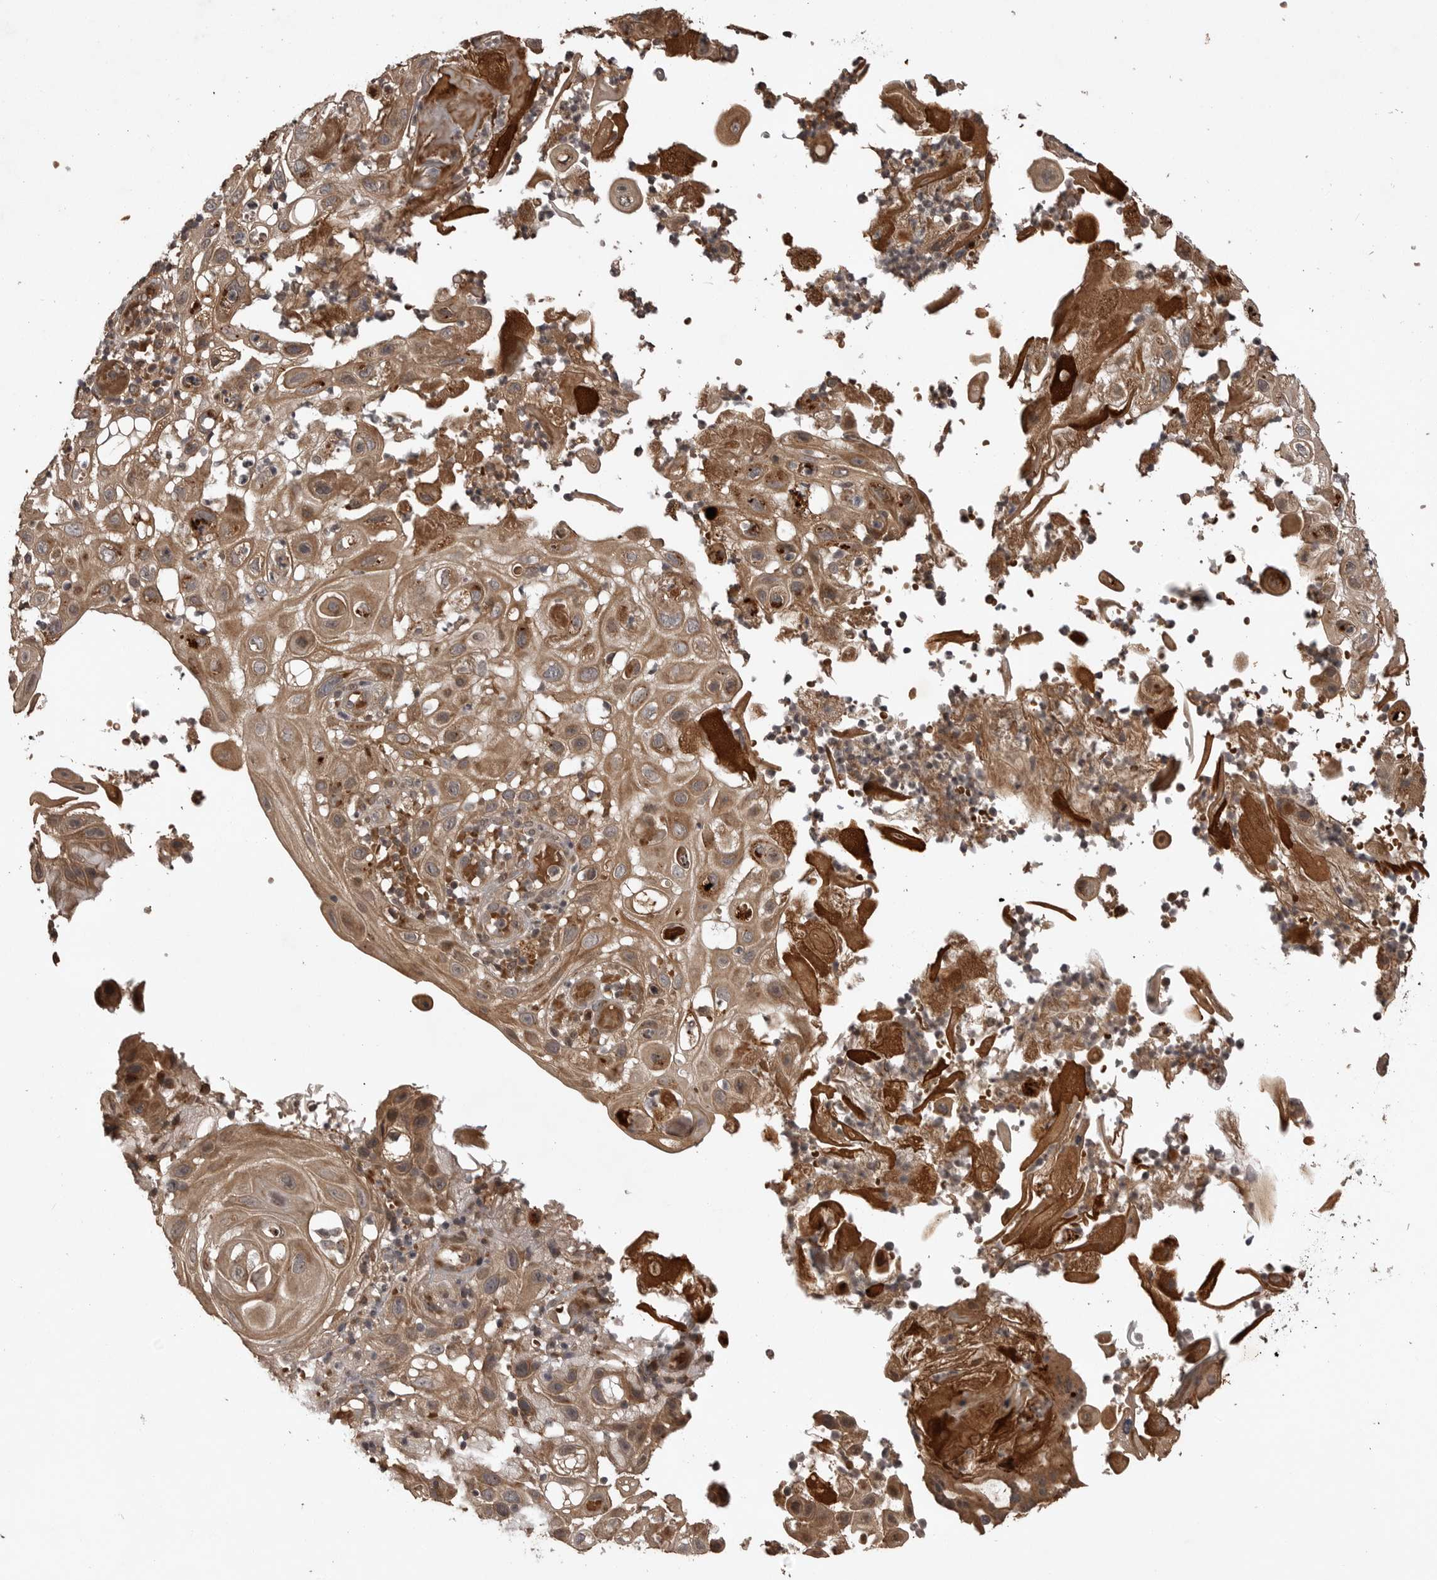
{"staining": {"intensity": "moderate", "quantity": ">75%", "location": "cytoplasmic/membranous"}, "tissue": "skin cancer", "cell_type": "Tumor cells", "image_type": "cancer", "snomed": [{"axis": "morphology", "description": "Normal tissue, NOS"}, {"axis": "morphology", "description": "Squamous cell carcinoma, NOS"}, {"axis": "topography", "description": "Skin"}], "caption": "The histopathology image displays a brown stain indicating the presence of a protein in the cytoplasmic/membranous of tumor cells in skin cancer (squamous cell carcinoma). The staining was performed using DAB (3,3'-diaminobenzidine) to visualize the protein expression in brown, while the nuclei were stained in blue with hematoxylin (Magnification: 20x).", "gene": "AKAP7", "patient": {"sex": "female", "age": 96}}